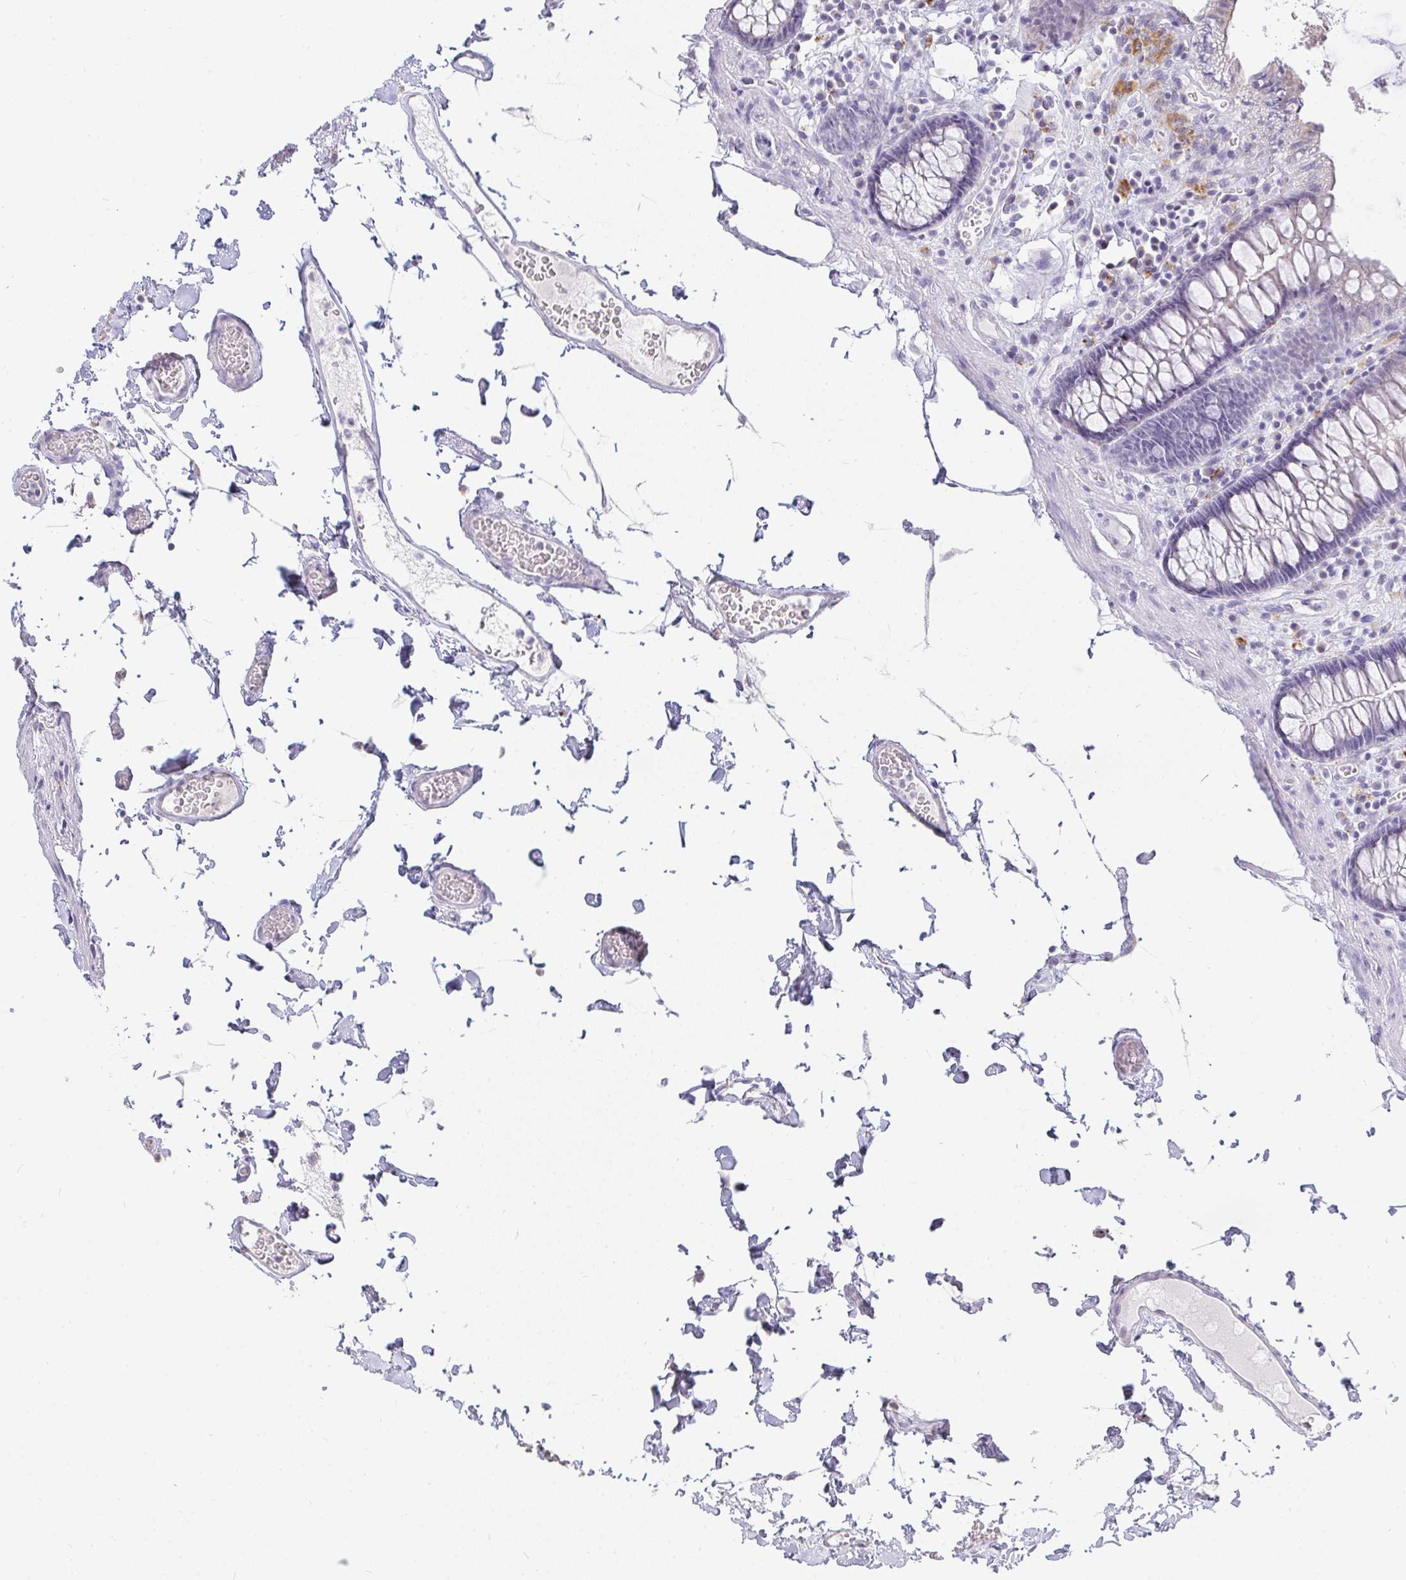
{"staining": {"intensity": "negative", "quantity": "none", "location": "none"}, "tissue": "colon", "cell_type": "Endothelial cells", "image_type": "normal", "snomed": [{"axis": "morphology", "description": "Normal tissue, NOS"}, {"axis": "topography", "description": "Colon"}, {"axis": "topography", "description": "Peripheral nerve tissue"}], "caption": "Immunohistochemistry (IHC) of normal colon demonstrates no expression in endothelial cells. (Immunohistochemistry, brightfield microscopy, high magnification).", "gene": "OR5J2", "patient": {"sex": "male", "age": 84}}